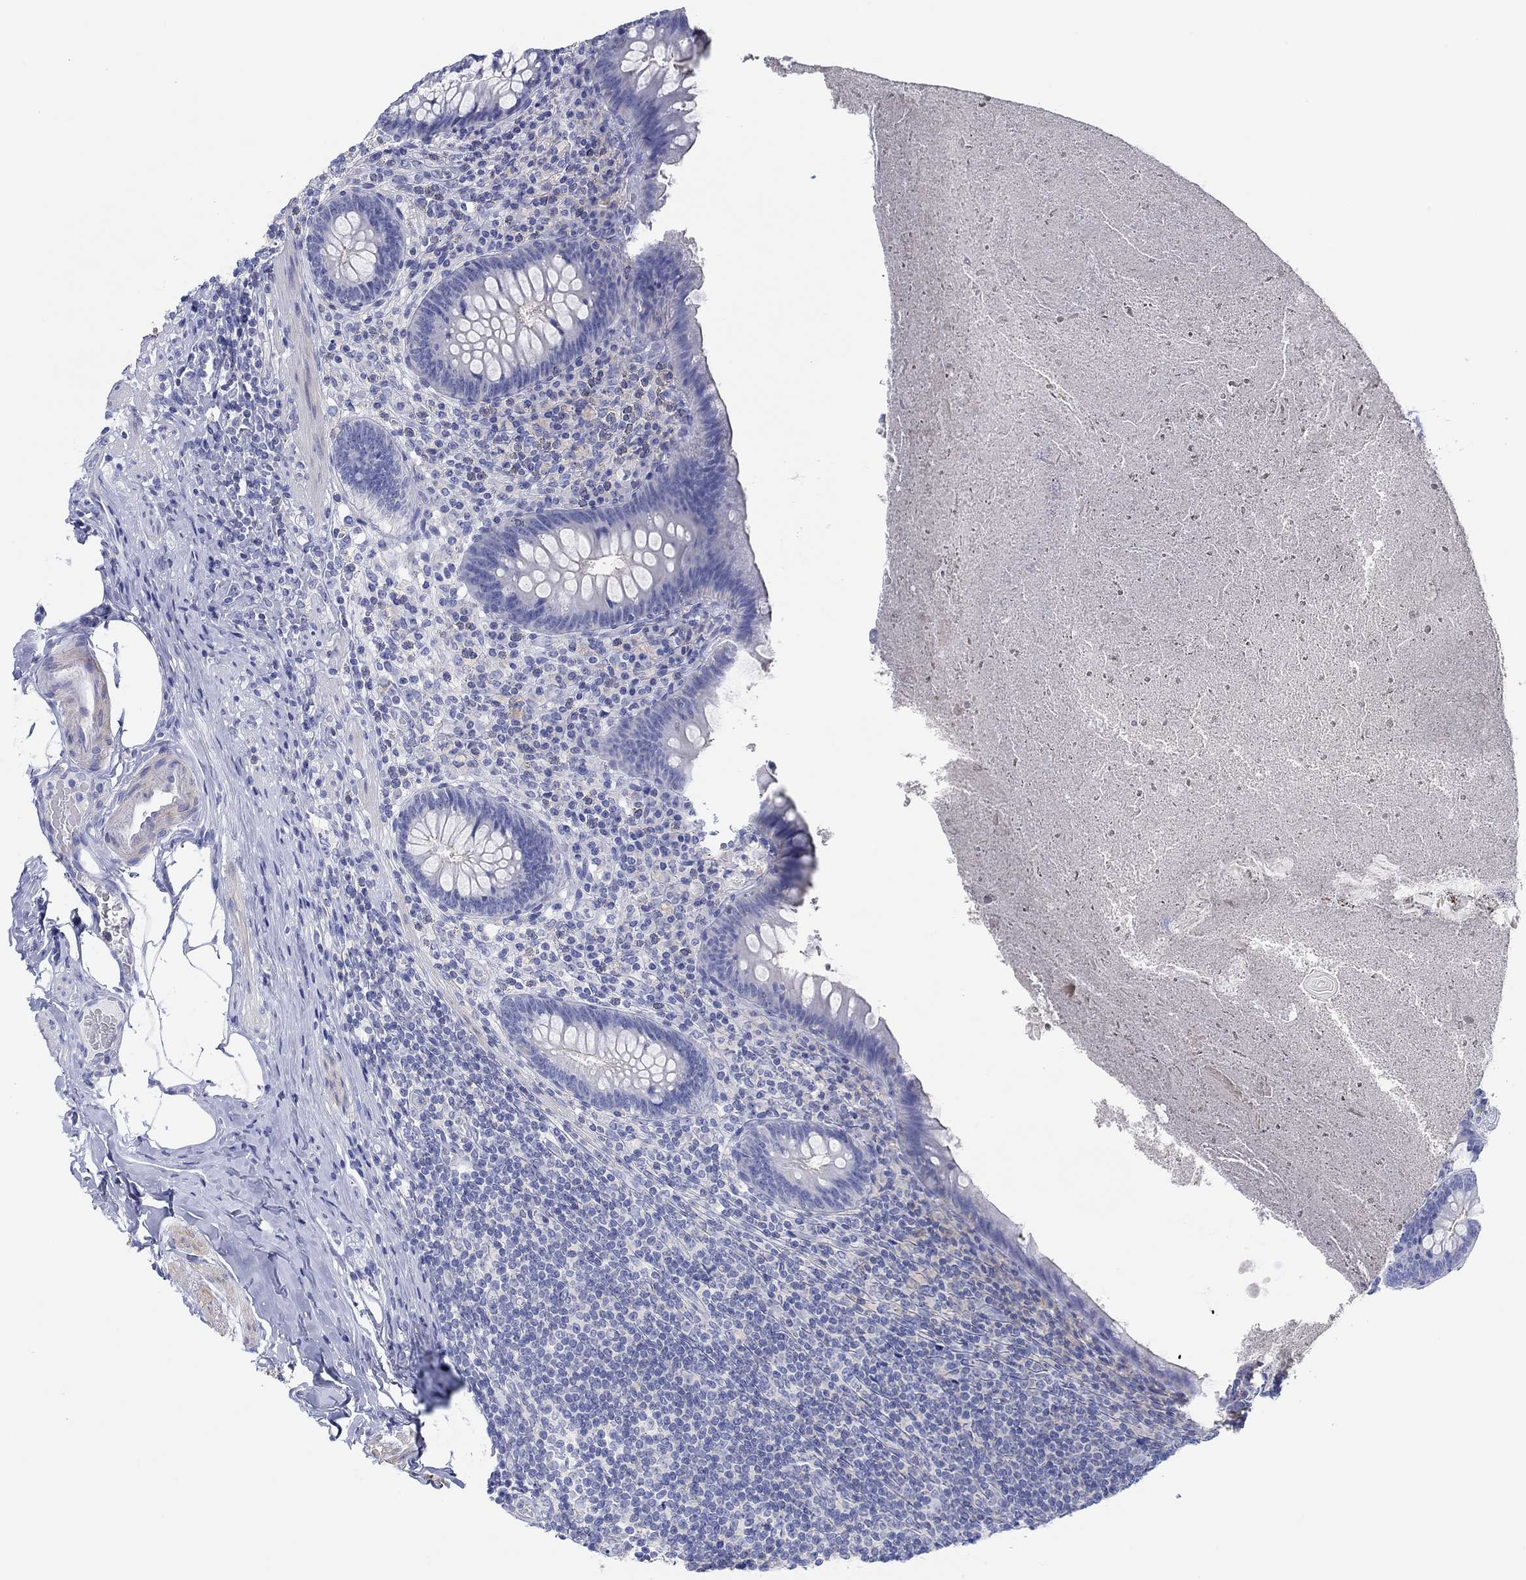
{"staining": {"intensity": "negative", "quantity": "none", "location": "none"}, "tissue": "appendix", "cell_type": "Glandular cells", "image_type": "normal", "snomed": [{"axis": "morphology", "description": "Normal tissue, NOS"}, {"axis": "topography", "description": "Appendix"}], "caption": "An IHC photomicrograph of unremarkable appendix is shown. There is no staining in glandular cells of appendix.", "gene": "PPIL6", "patient": {"sex": "male", "age": 47}}